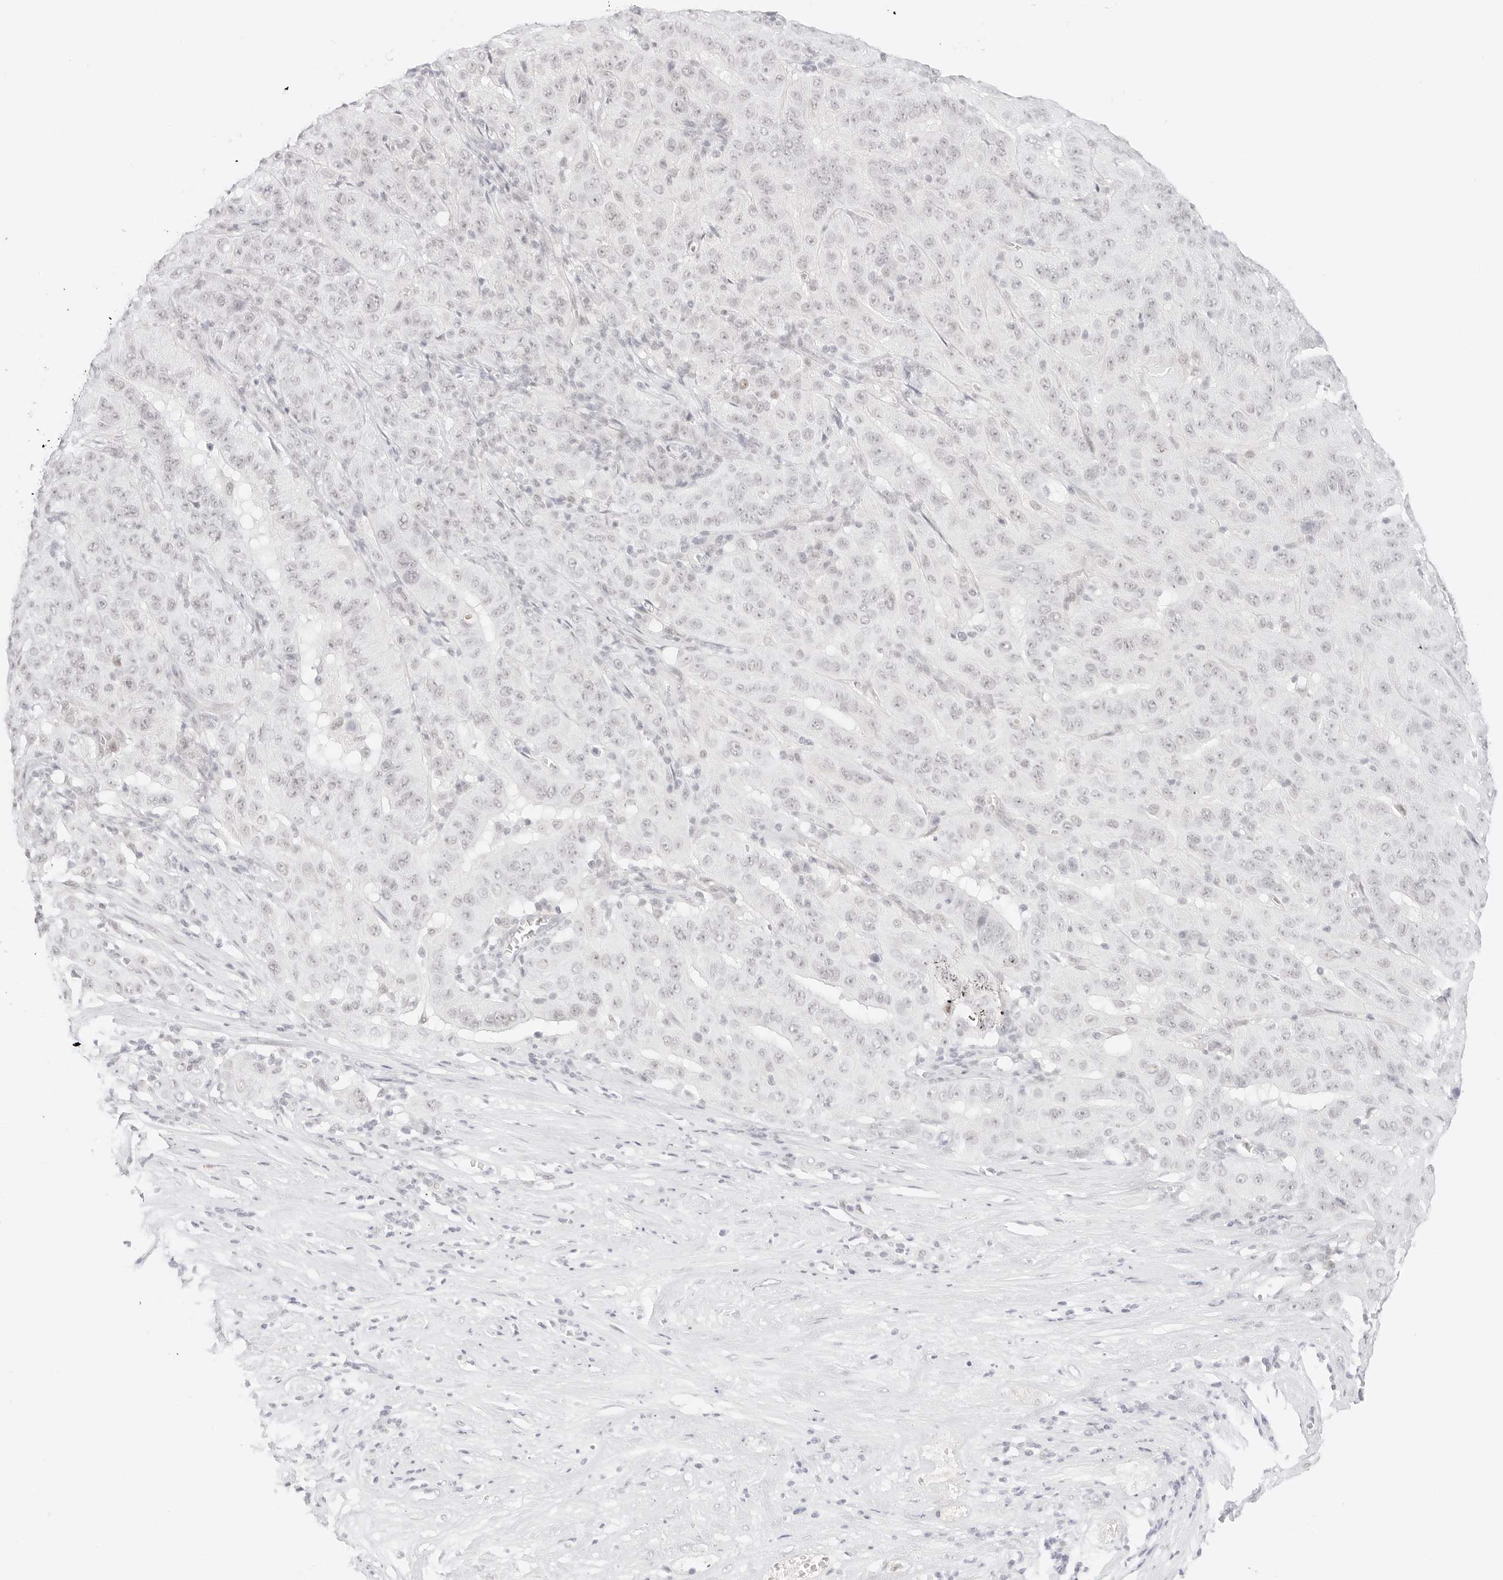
{"staining": {"intensity": "negative", "quantity": "none", "location": "none"}, "tissue": "pancreatic cancer", "cell_type": "Tumor cells", "image_type": "cancer", "snomed": [{"axis": "morphology", "description": "Adenocarcinoma, NOS"}, {"axis": "topography", "description": "Pancreas"}], "caption": "This is an immunohistochemistry (IHC) photomicrograph of human adenocarcinoma (pancreatic). There is no positivity in tumor cells.", "gene": "ITGA6", "patient": {"sex": "male", "age": 63}}